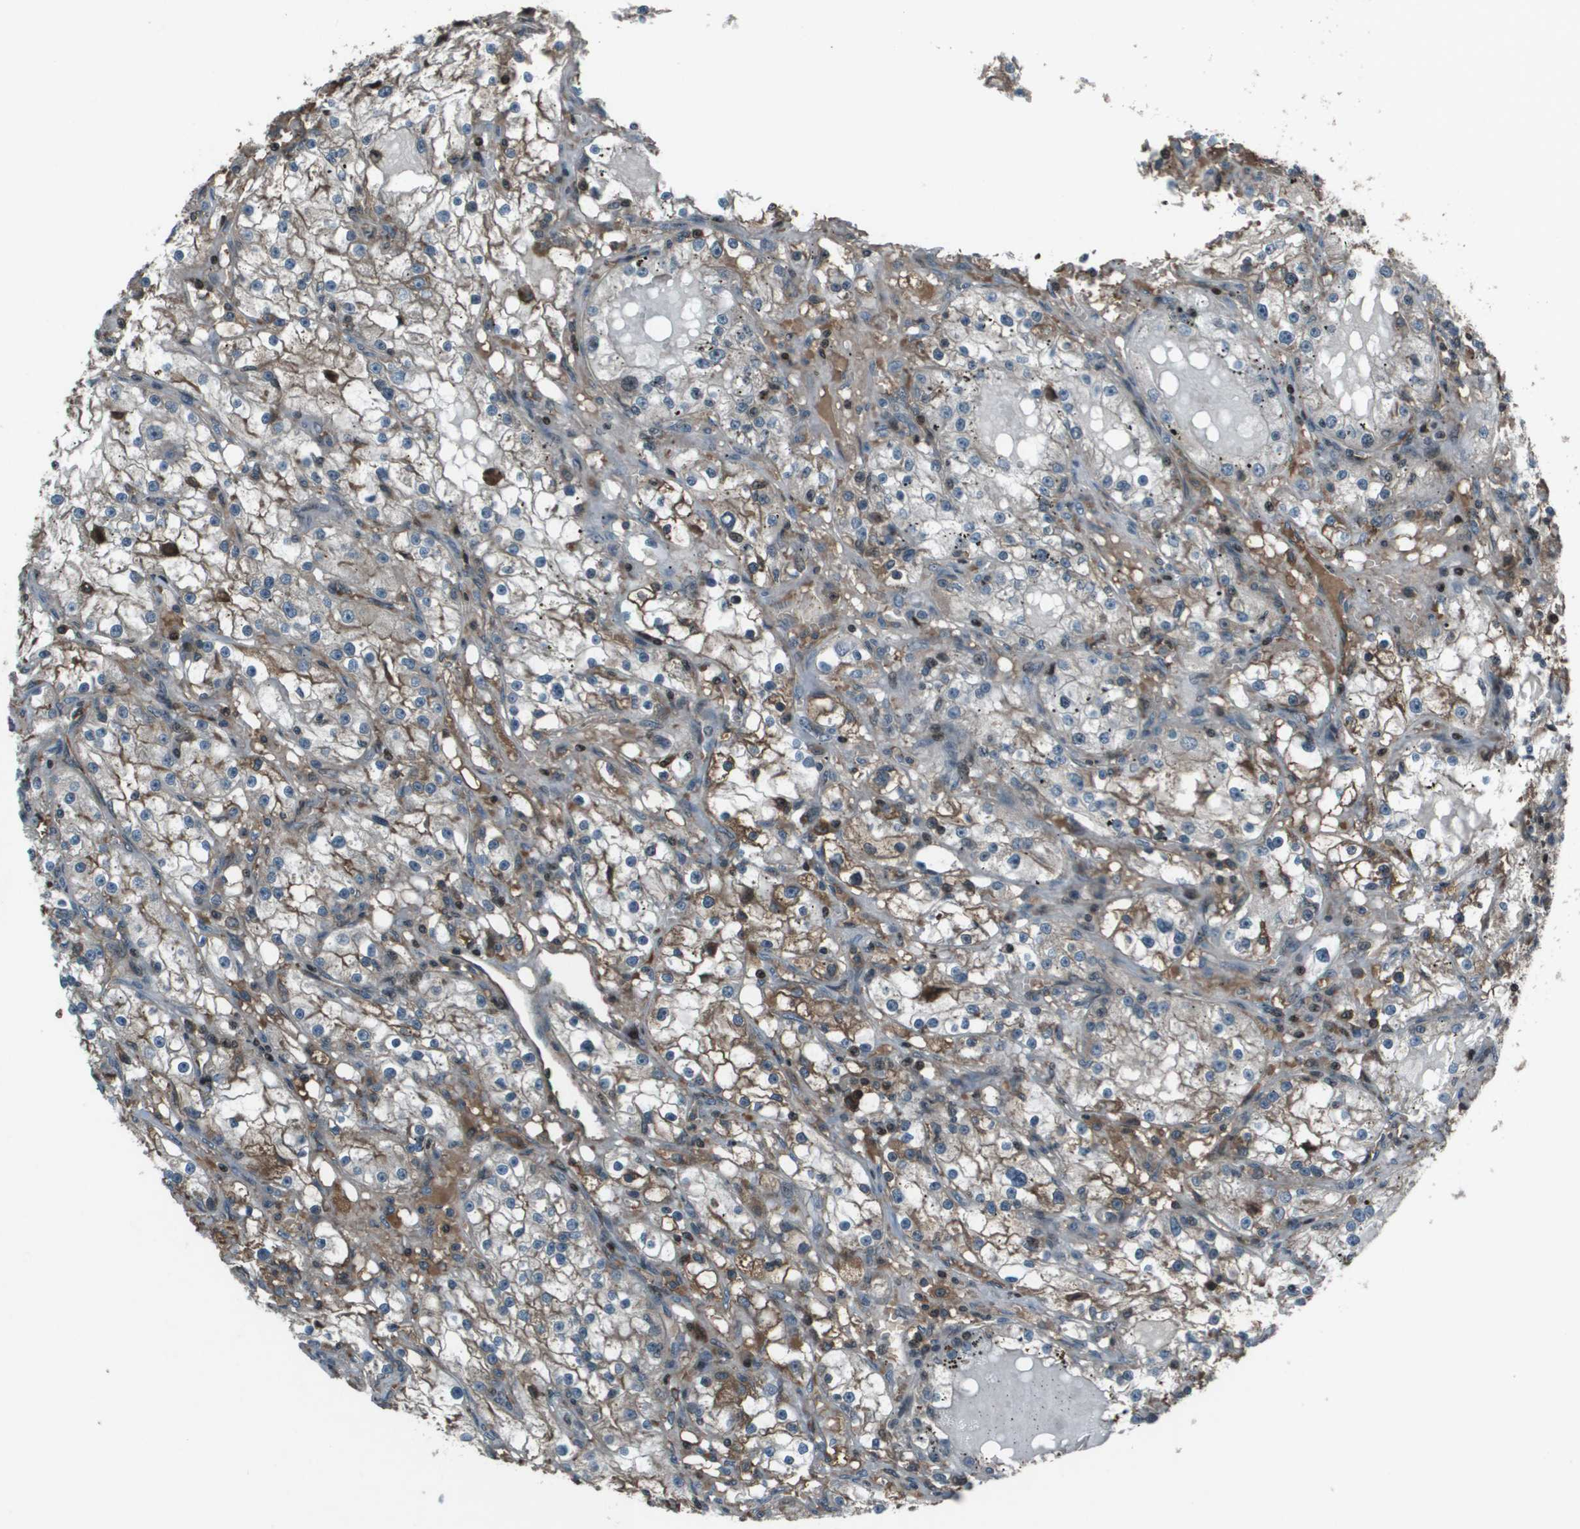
{"staining": {"intensity": "moderate", "quantity": "25%-75%", "location": "cytoplasmic/membranous"}, "tissue": "renal cancer", "cell_type": "Tumor cells", "image_type": "cancer", "snomed": [{"axis": "morphology", "description": "Adenocarcinoma, NOS"}, {"axis": "topography", "description": "Kidney"}], "caption": "A medium amount of moderate cytoplasmic/membranous positivity is seen in about 25%-75% of tumor cells in renal cancer (adenocarcinoma) tissue.", "gene": "CXCL12", "patient": {"sex": "male", "age": 56}}